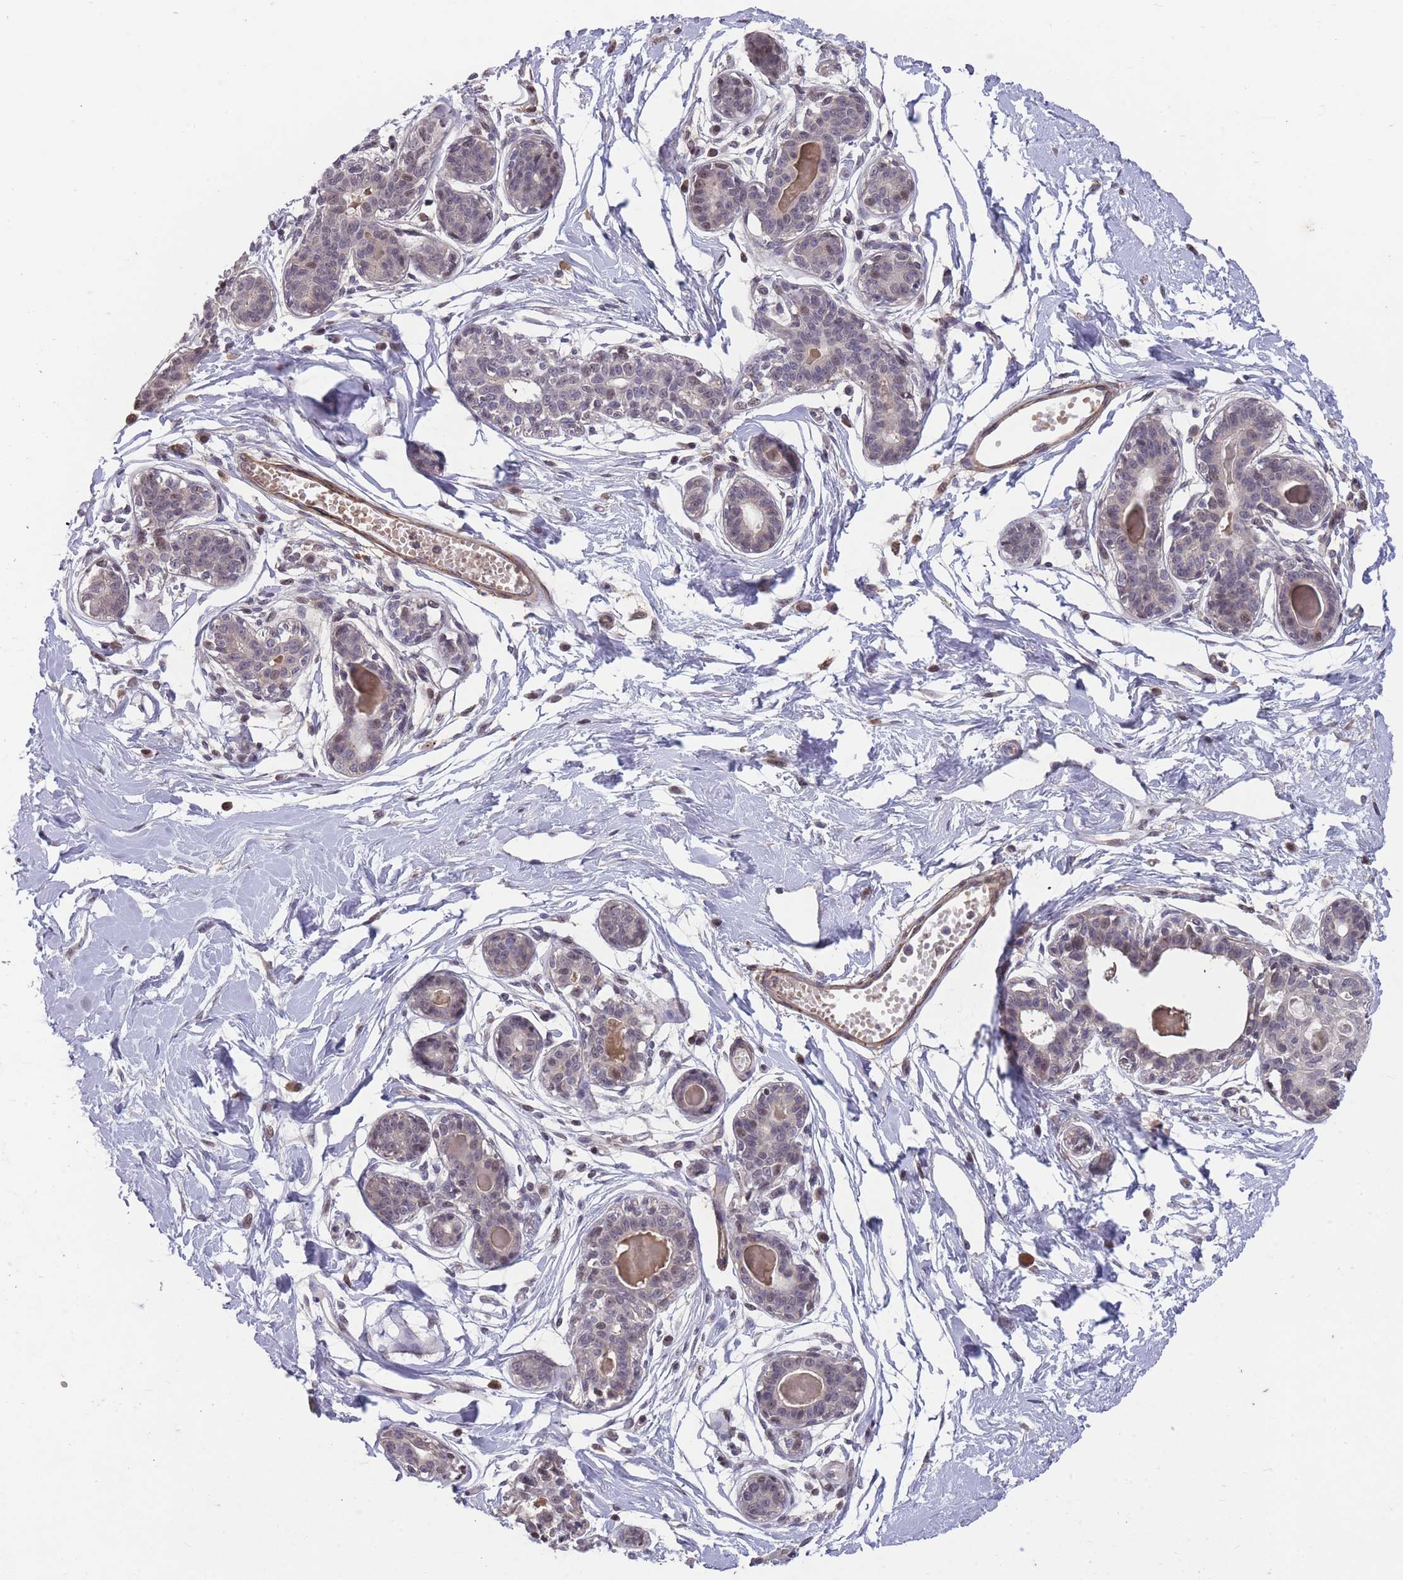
{"staining": {"intensity": "negative", "quantity": "none", "location": "none"}, "tissue": "breast", "cell_type": "Adipocytes", "image_type": "normal", "snomed": [{"axis": "morphology", "description": "Normal tissue, NOS"}, {"axis": "topography", "description": "Breast"}], "caption": "Protein analysis of benign breast shows no significant staining in adipocytes.", "gene": "GGT5", "patient": {"sex": "female", "age": 45}}